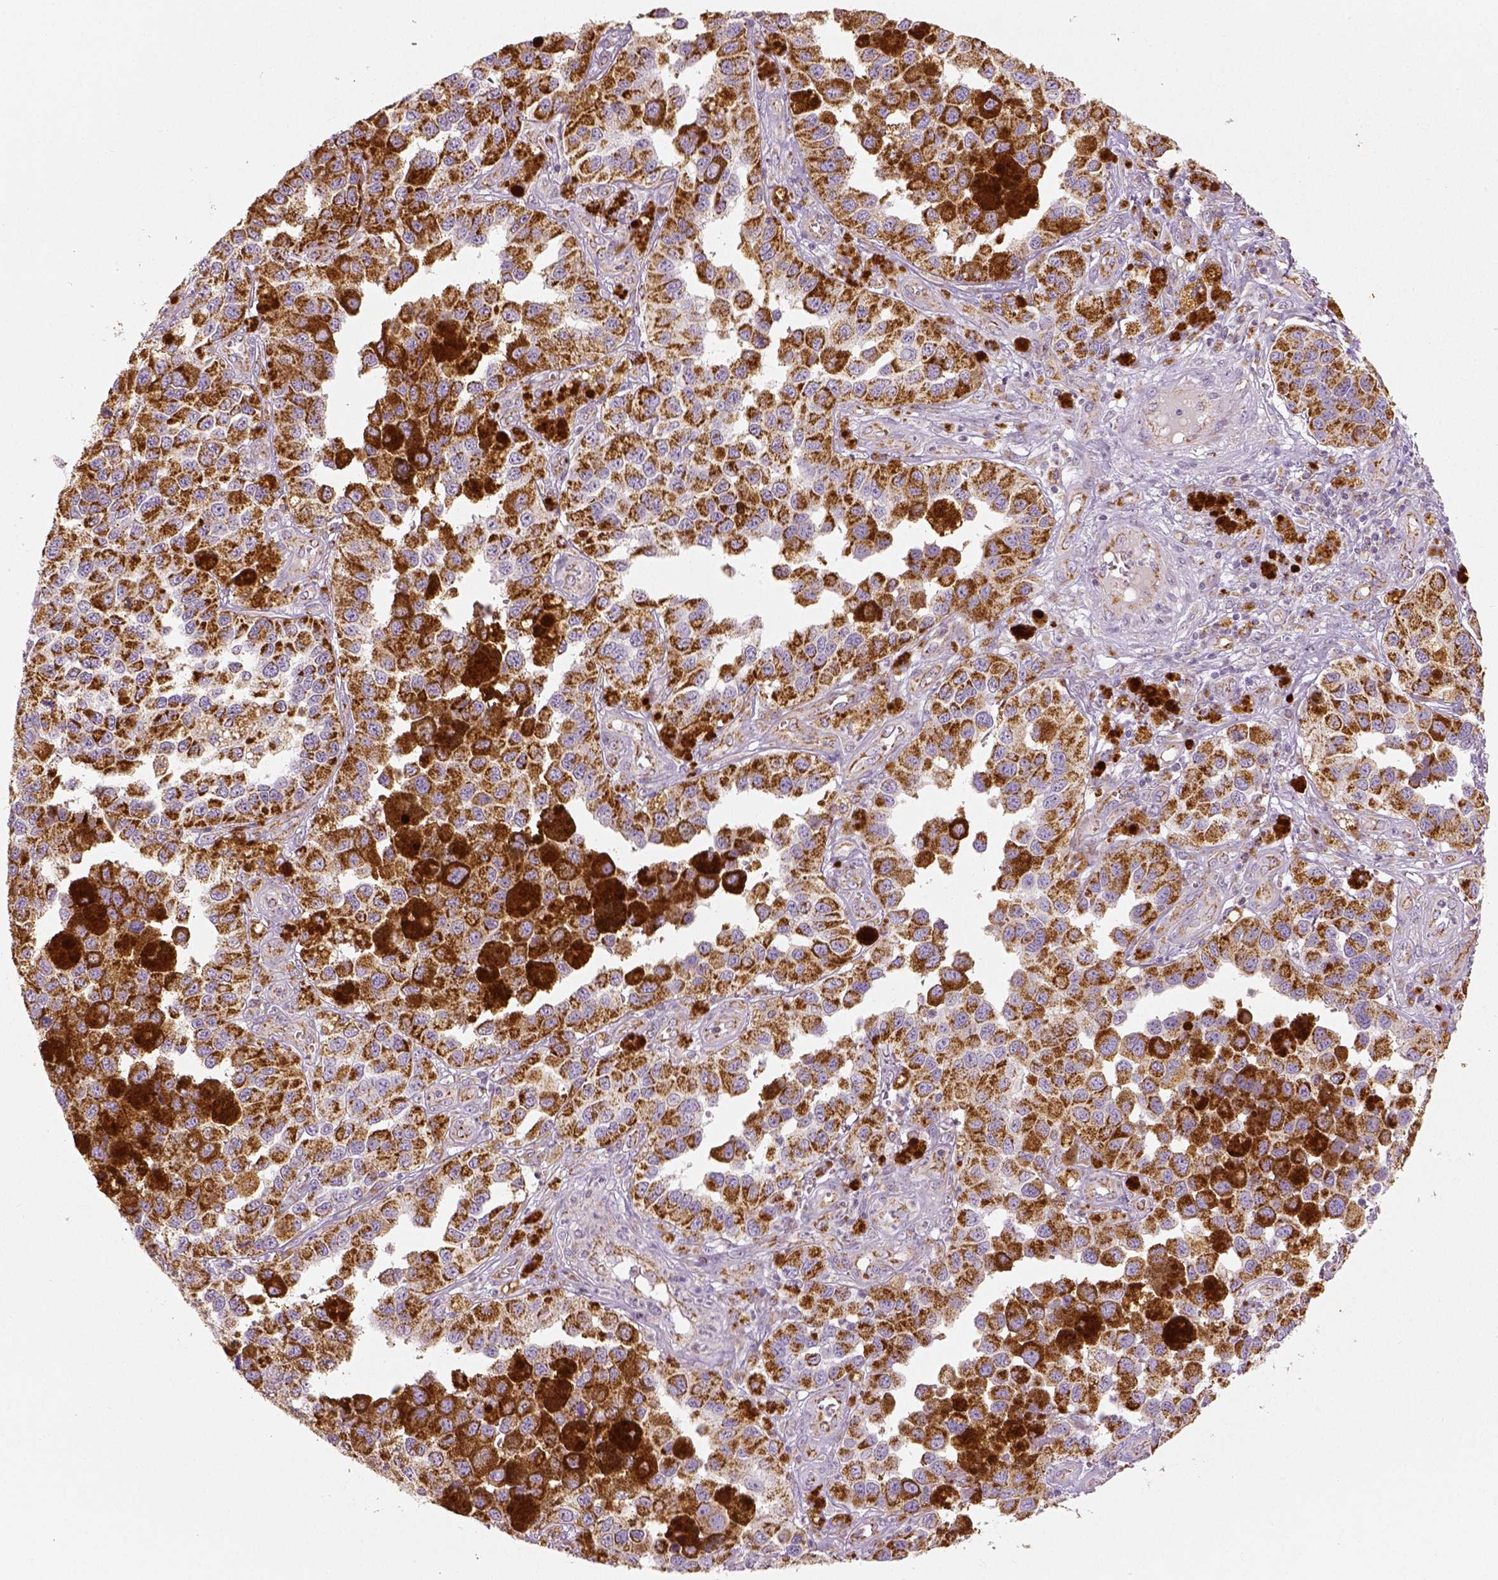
{"staining": {"intensity": "strong", "quantity": ">75%", "location": "cytoplasmic/membranous"}, "tissue": "melanoma", "cell_type": "Tumor cells", "image_type": "cancer", "snomed": [{"axis": "morphology", "description": "Malignant melanoma, NOS"}, {"axis": "topography", "description": "Skin"}], "caption": "The photomicrograph shows a brown stain indicating the presence of a protein in the cytoplasmic/membranous of tumor cells in malignant melanoma. Immunohistochemistry (ihc) stains the protein of interest in brown and the nuclei are stained blue.", "gene": "PGAM5", "patient": {"sex": "female", "age": 58}}